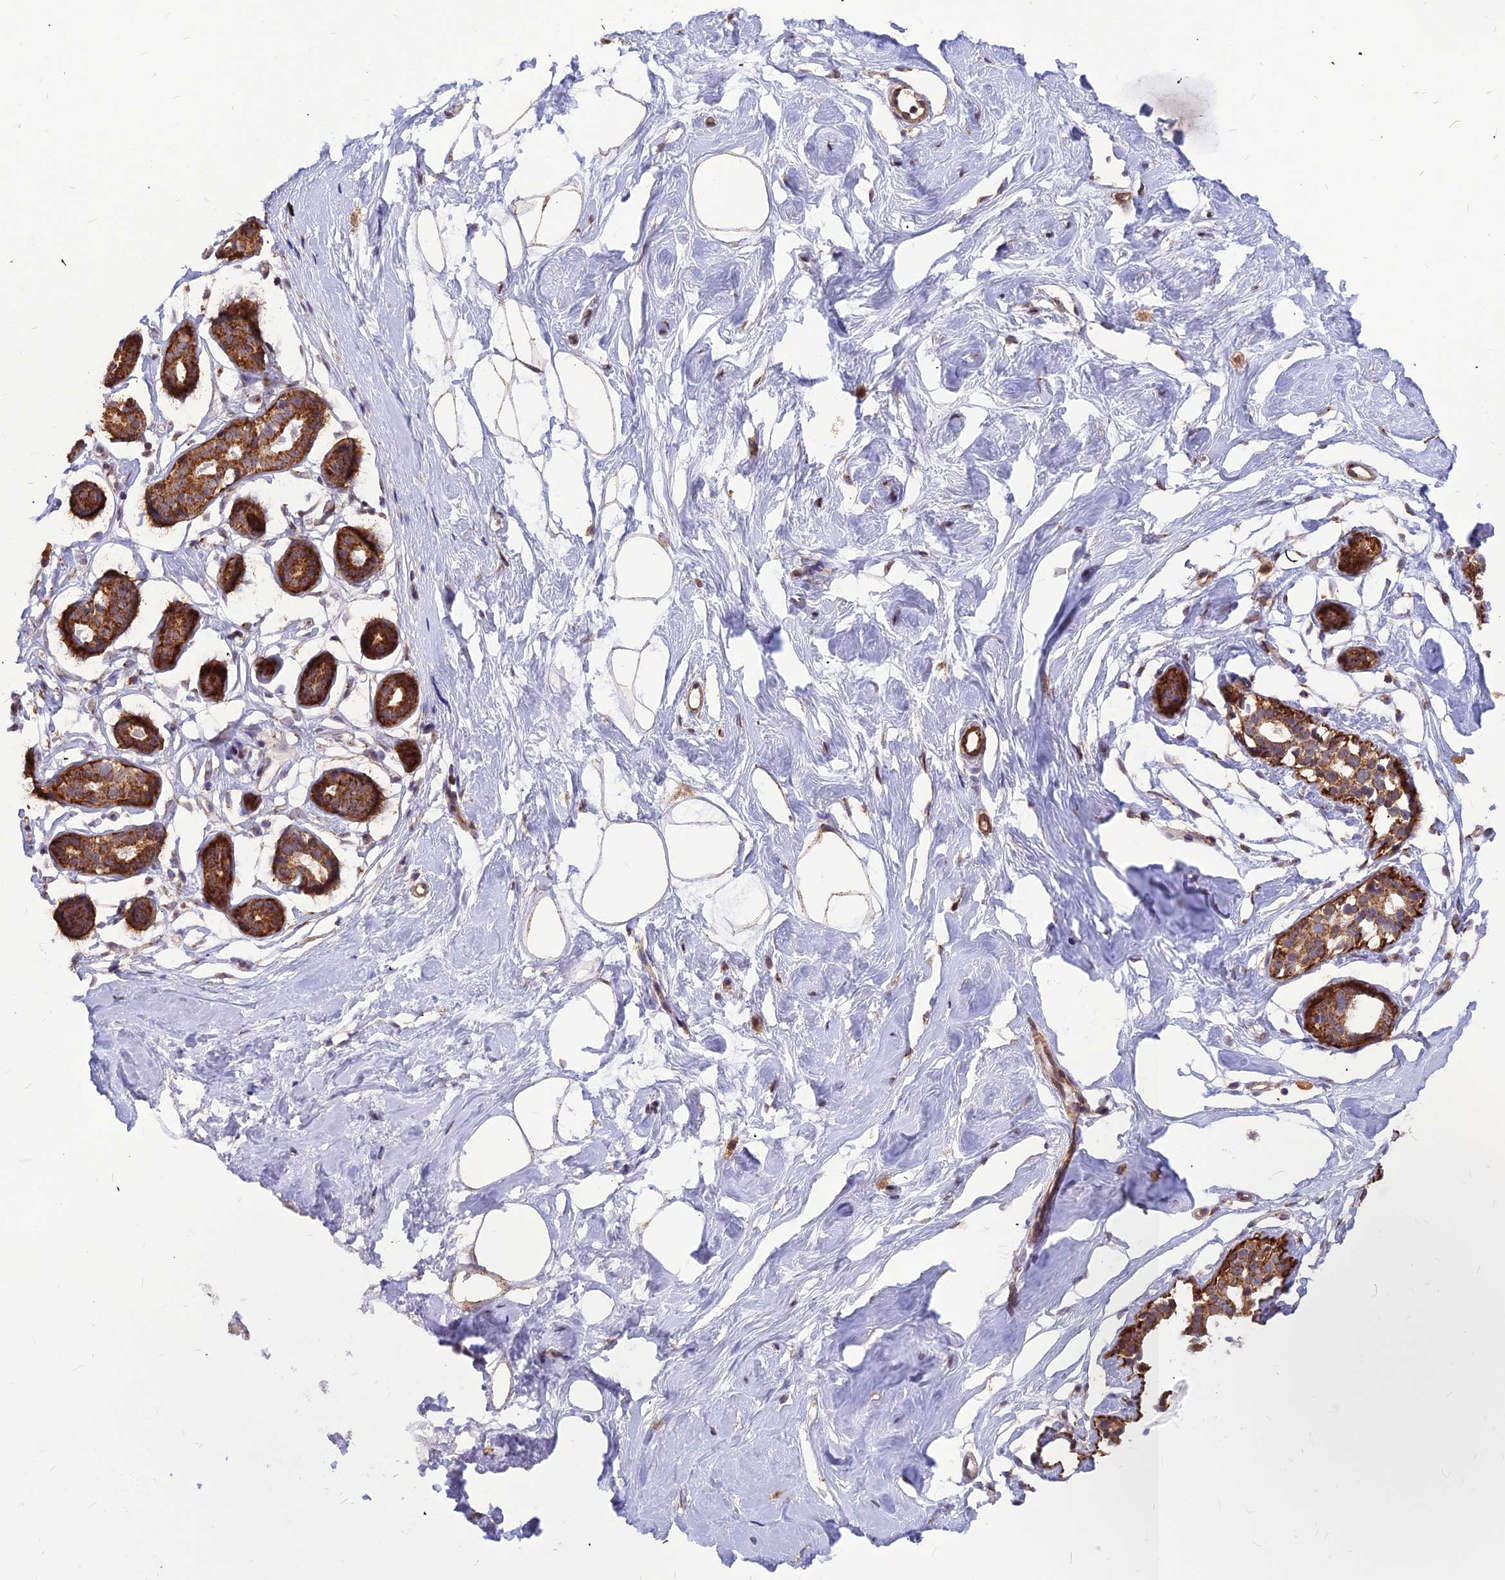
{"staining": {"intensity": "moderate", "quantity": ">75%", "location": "cytoplasmic/membranous"}, "tissue": "breast", "cell_type": "Adipocytes", "image_type": "normal", "snomed": [{"axis": "morphology", "description": "Normal tissue, NOS"}, {"axis": "morphology", "description": "Adenoma, NOS"}, {"axis": "topography", "description": "Breast"}], "caption": "This micrograph exhibits normal breast stained with IHC to label a protein in brown. The cytoplasmic/membranous of adipocytes show moderate positivity for the protein. Nuclei are counter-stained blue.", "gene": "LEKR1", "patient": {"sex": "female", "age": 23}}